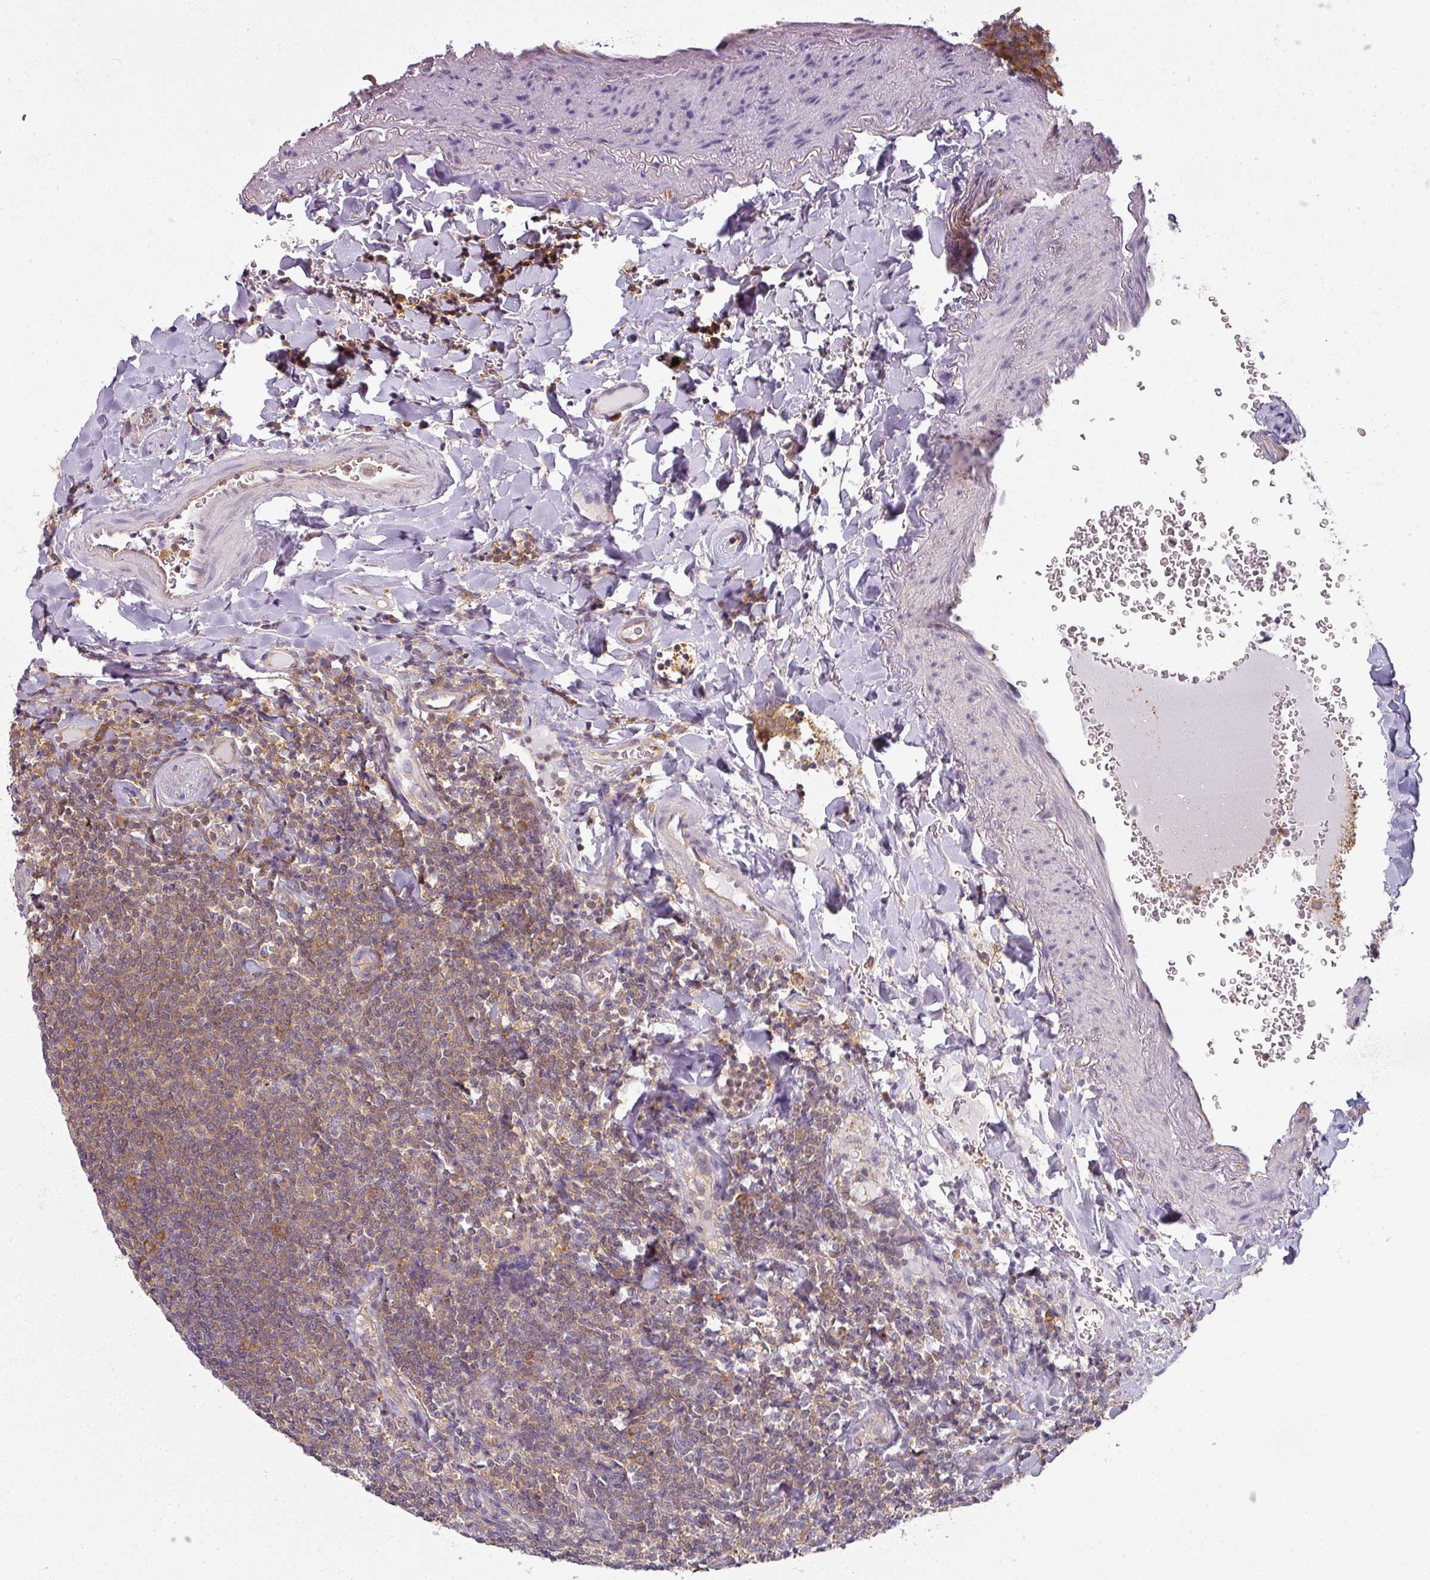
{"staining": {"intensity": "moderate", "quantity": "25%-75%", "location": "cytoplasmic/membranous"}, "tissue": "lymphoma", "cell_type": "Tumor cells", "image_type": "cancer", "snomed": [{"axis": "morphology", "description": "Malignant lymphoma, non-Hodgkin's type, Low grade"}, {"axis": "topography", "description": "Lung"}], "caption": "Lymphoma was stained to show a protein in brown. There is medium levels of moderate cytoplasmic/membranous positivity in approximately 25%-75% of tumor cells.", "gene": "AGPAT4", "patient": {"sex": "female", "age": 71}}